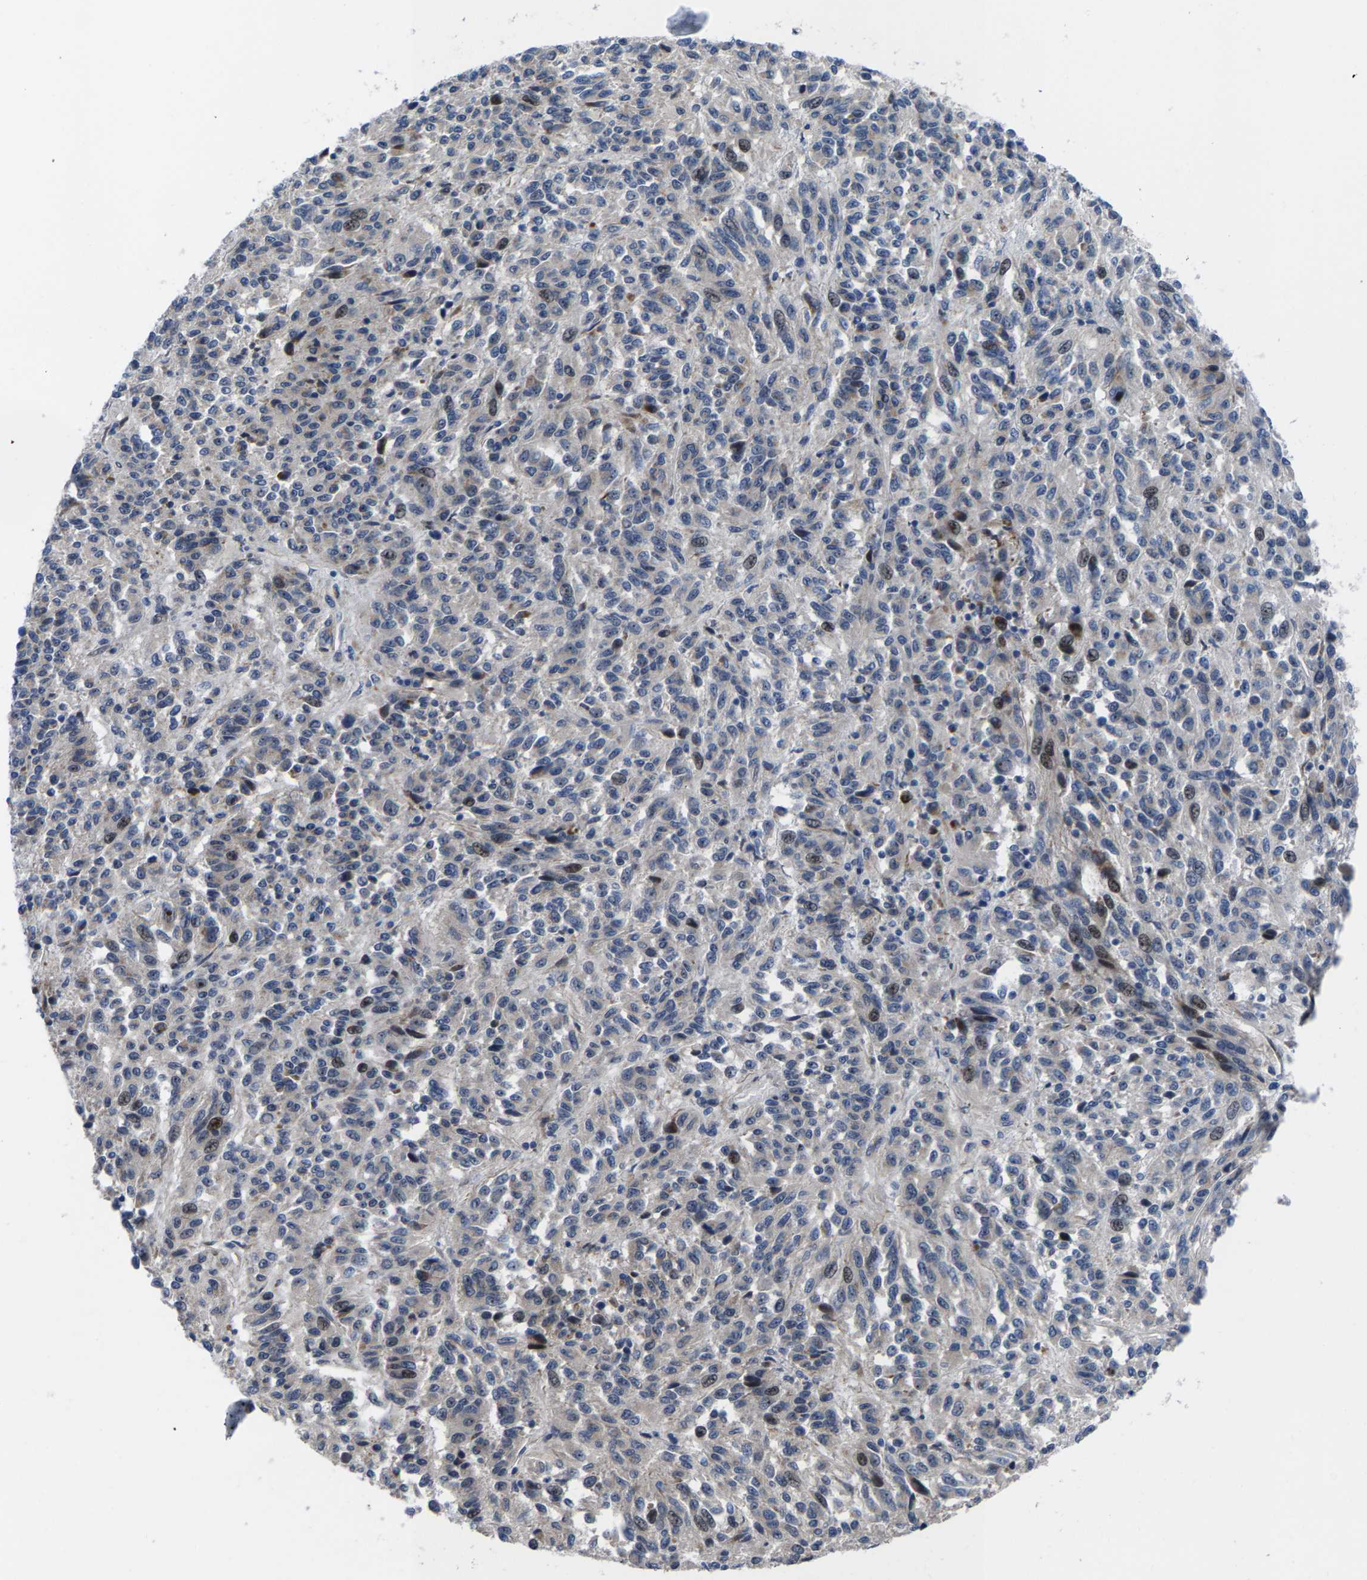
{"staining": {"intensity": "moderate", "quantity": "<25%", "location": "cytoplasmic/membranous,nuclear"}, "tissue": "melanoma", "cell_type": "Tumor cells", "image_type": "cancer", "snomed": [{"axis": "morphology", "description": "Malignant melanoma, Metastatic site"}, {"axis": "topography", "description": "Lung"}], "caption": "A micrograph of melanoma stained for a protein demonstrates moderate cytoplasmic/membranous and nuclear brown staining in tumor cells.", "gene": "HAUS6", "patient": {"sex": "male", "age": 64}}